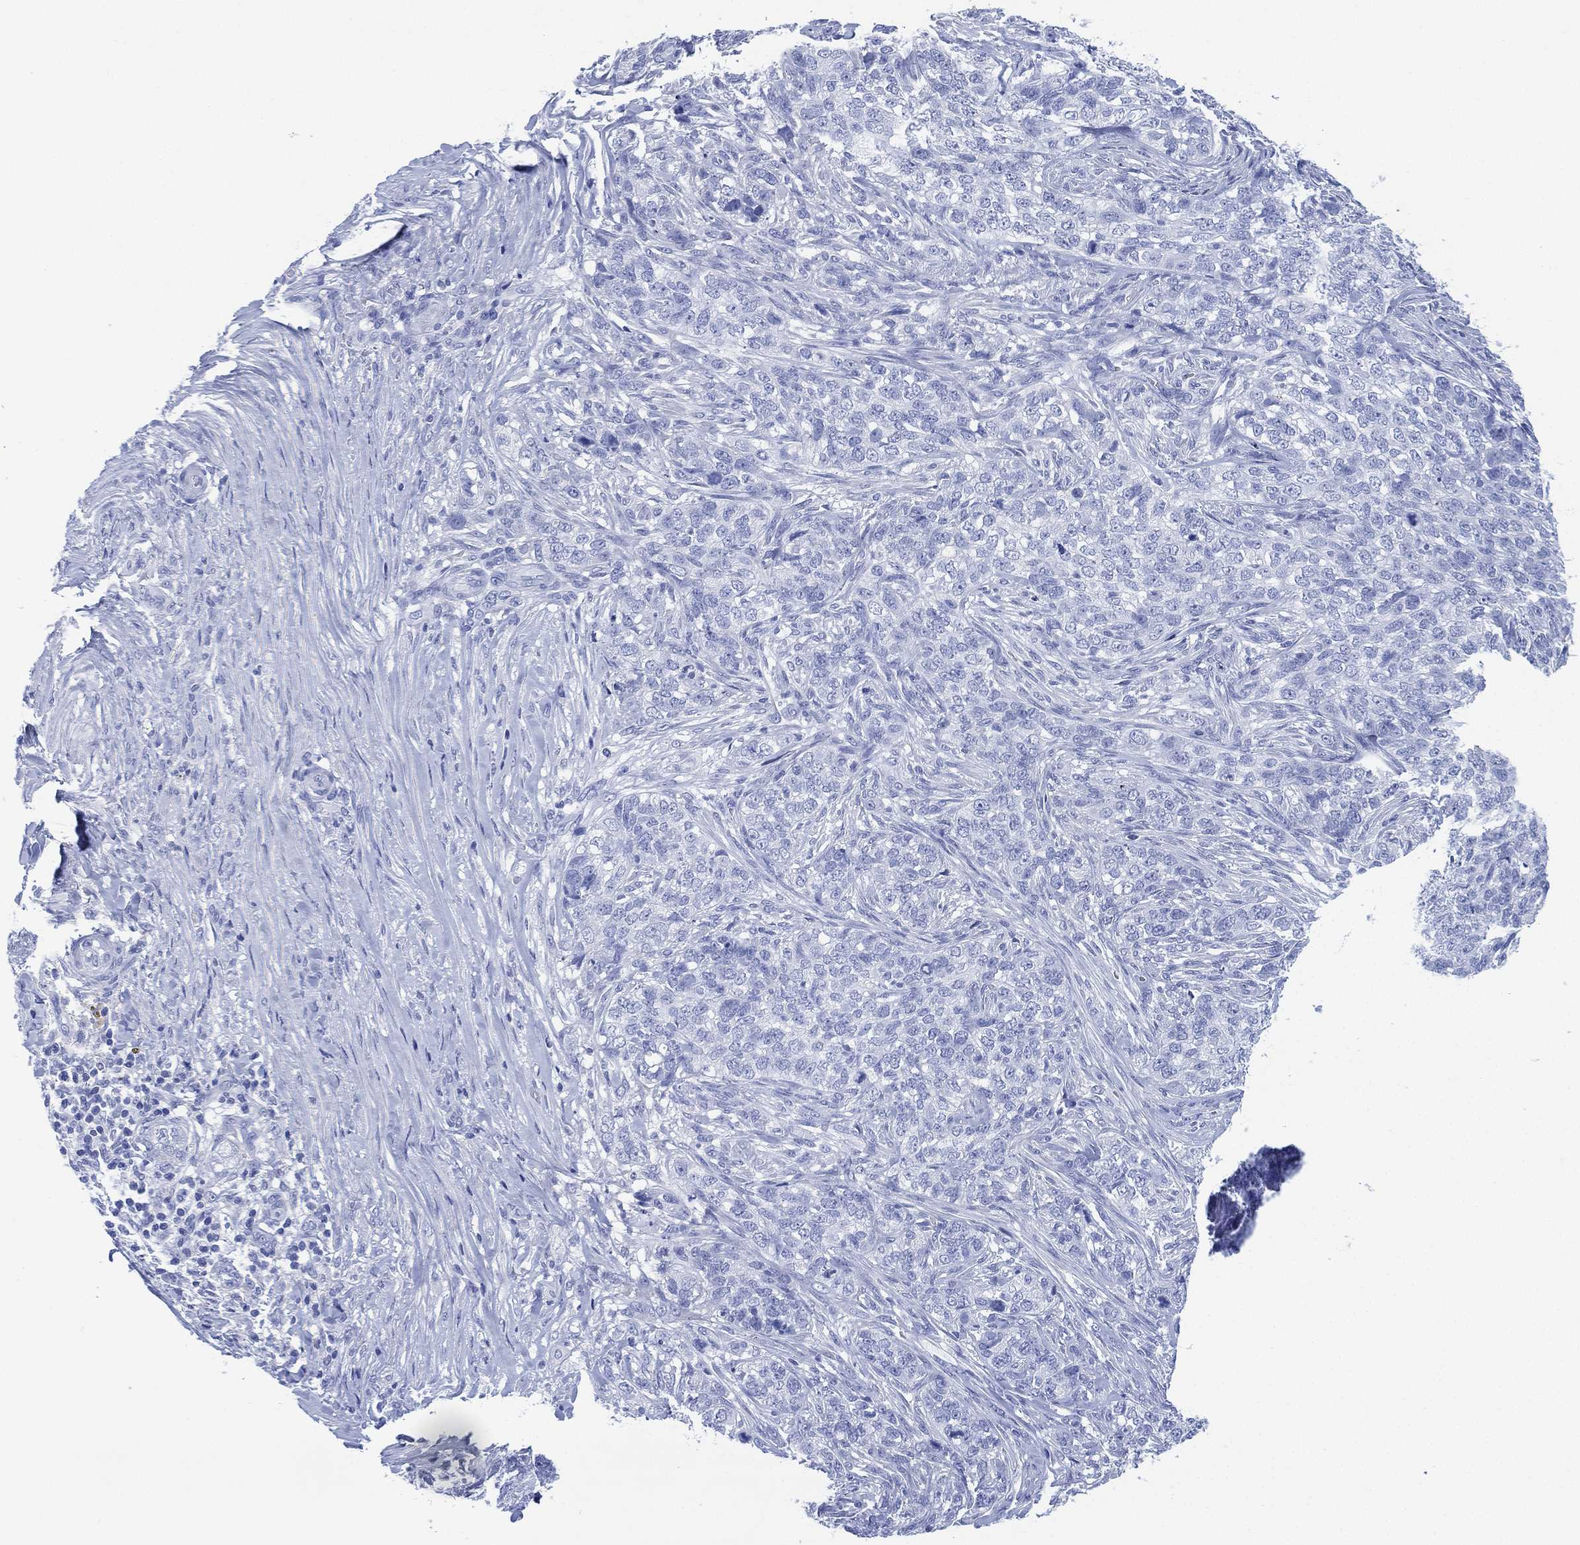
{"staining": {"intensity": "negative", "quantity": "none", "location": "none"}, "tissue": "skin cancer", "cell_type": "Tumor cells", "image_type": "cancer", "snomed": [{"axis": "morphology", "description": "Basal cell carcinoma"}, {"axis": "topography", "description": "Skin"}], "caption": "IHC micrograph of neoplastic tissue: human skin cancer (basal cell carcinoma) stained with DAB demonstrates no significant protein expression in tumor cells.", "gene": "SLC9C2", "patient": {"sex": "female", "age": 69}}